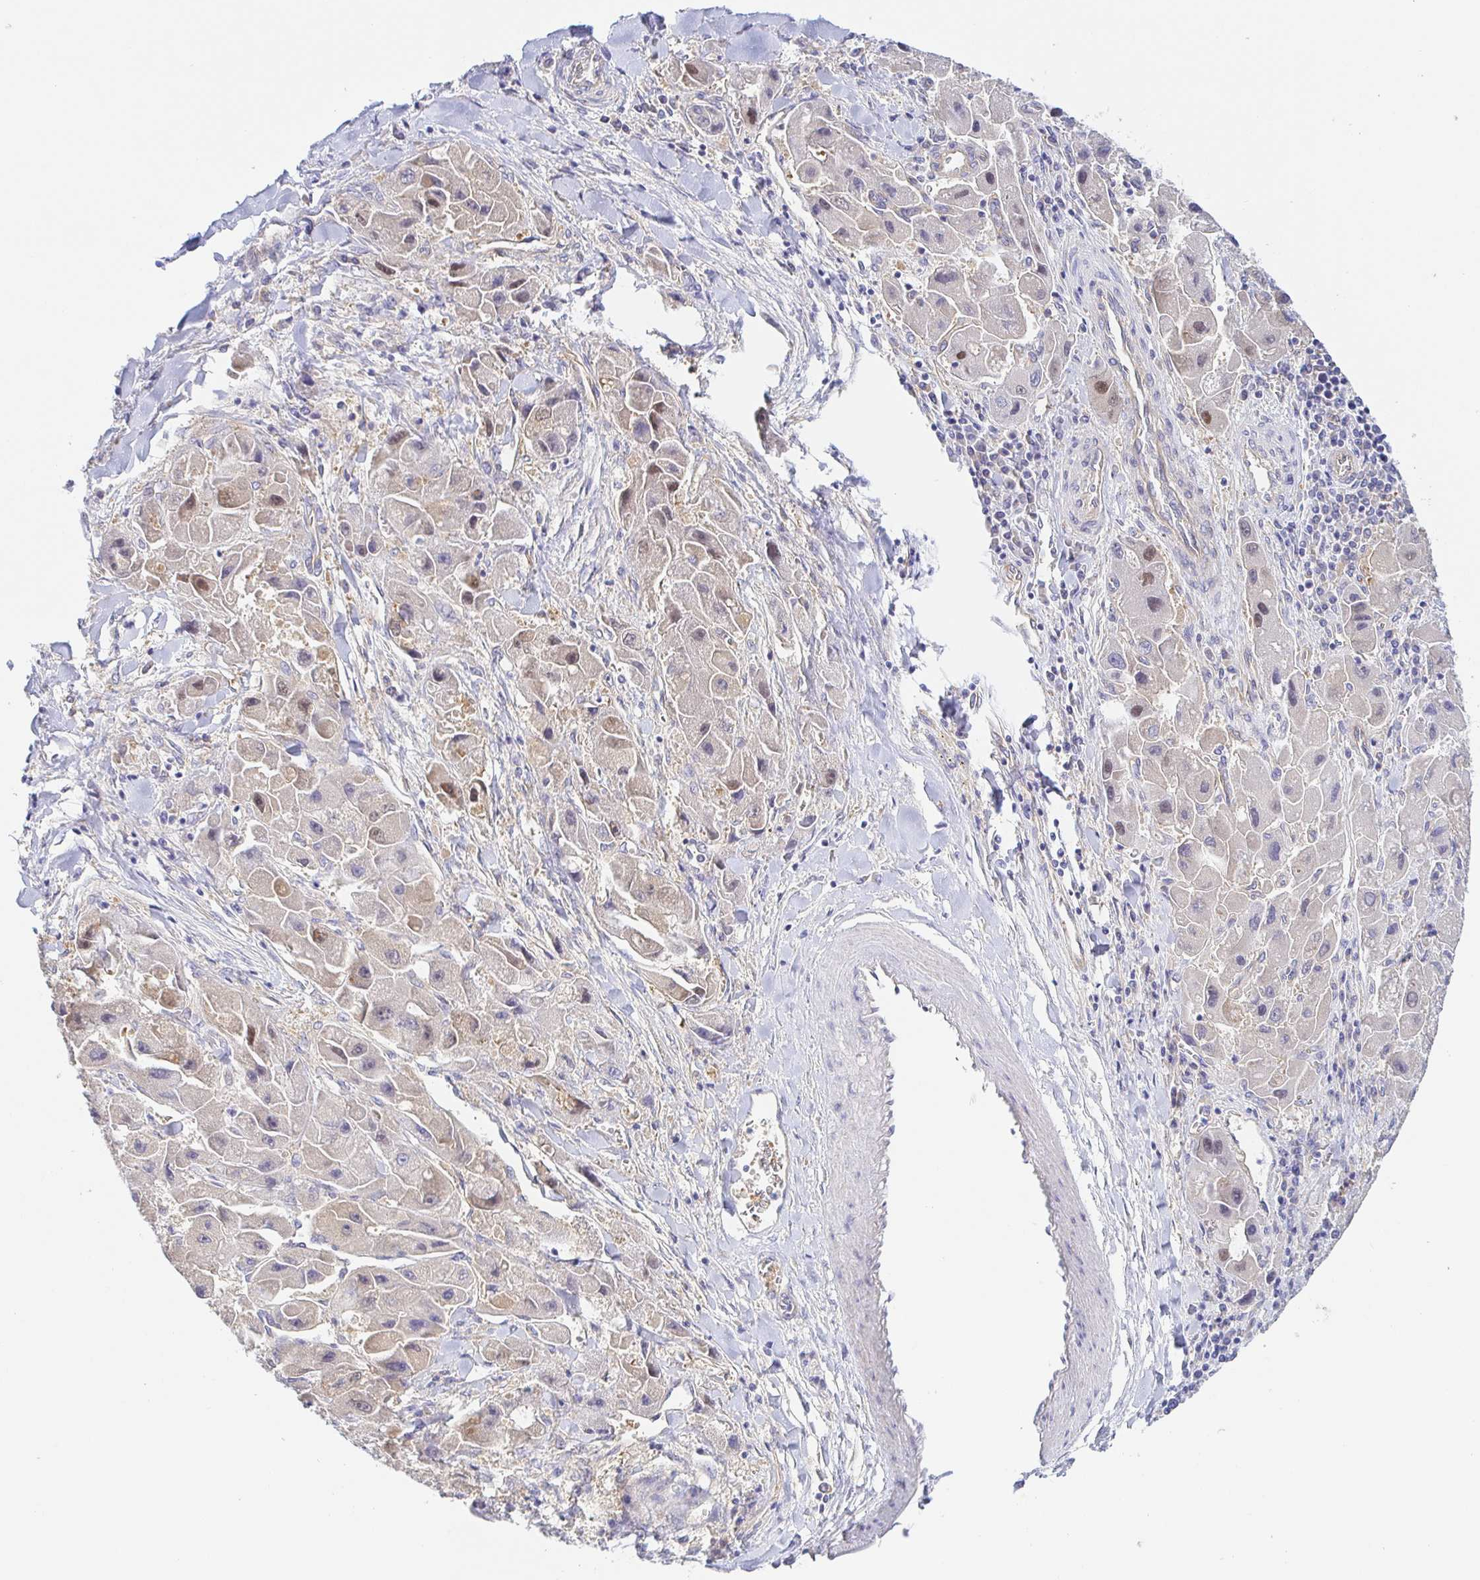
{"staining": {"intensity": "moderate", "quantity": "<25%", "location": "nuclear"}, "tissue": "liver cancer", "cell_type": "Tumor cells", "image_type": "cancer", "snomed": [{"axis": "morphology", "description": "Carcinoma, Hepatocellular, NOS"}, {"axis": "topography", "description": "Liver"}], "caption": "Brown immunohistochemical staining in human liver hepatocellular carcinoma reveals moderate nuclear expression in approximately <25% of tumor cells.", "gene": "ARL4D", "patient": {"sex": "male", "age": 24}}